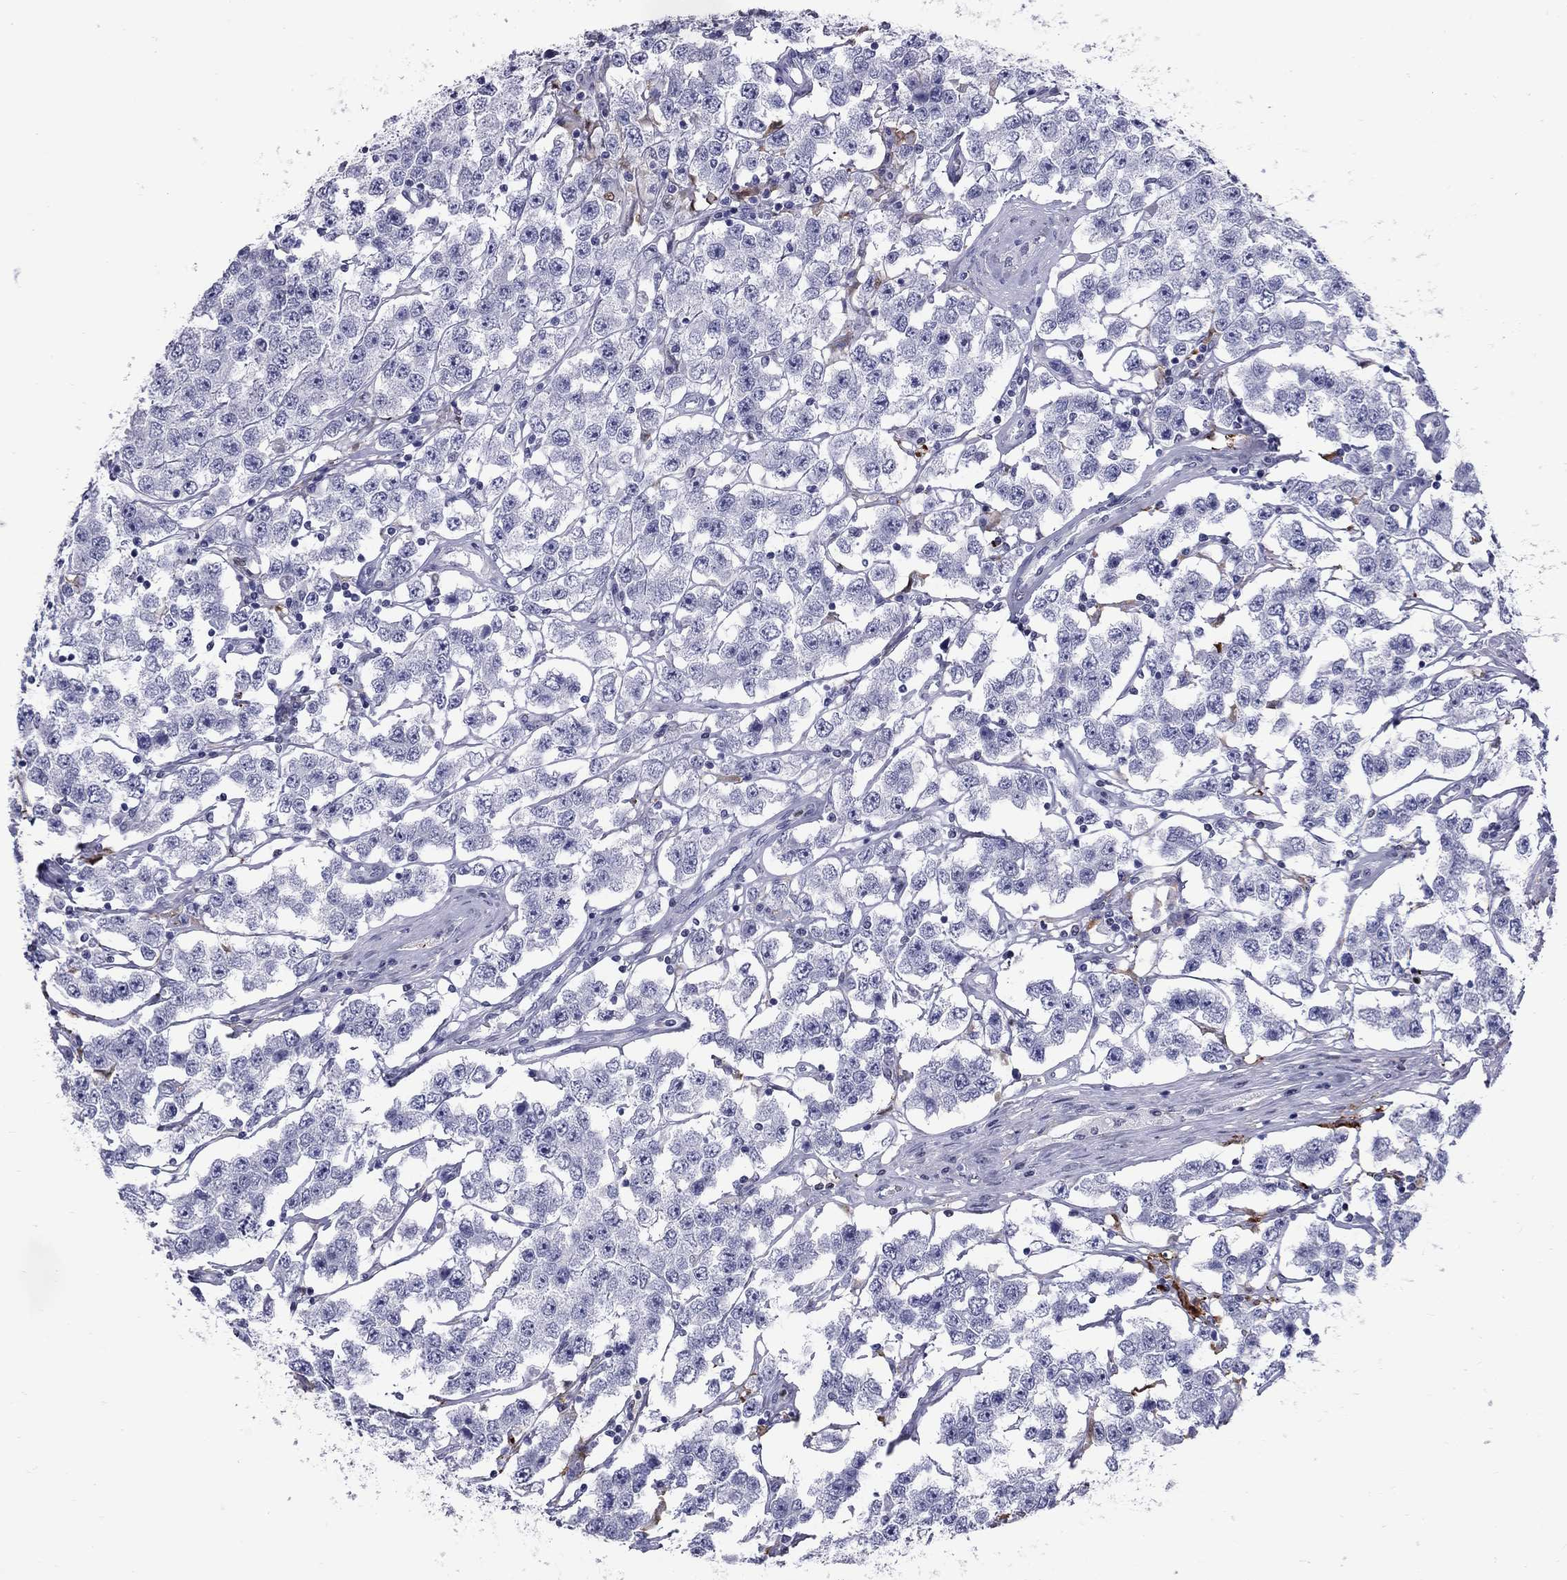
{"staining": {"intensity": "negative", "quantity": "none", "location": "none"}, "tissue": "testis cancer", "cell_type": "Tumor cells", "image_type": "cancer", "snomed": [{"axis": "morphology", "description": "Seminoma, NOS"}, {"axis": "topography", "description": "Testis"}], "caption": "The image shows no significant staining in tumor cells of testis cancer. (DAB (3,3'-diaminobenzidine) immunohistochemistry with hematoxylin counter stain).", "gene": "PCGF3", "patient": {"sex": "male", "age": 52}}